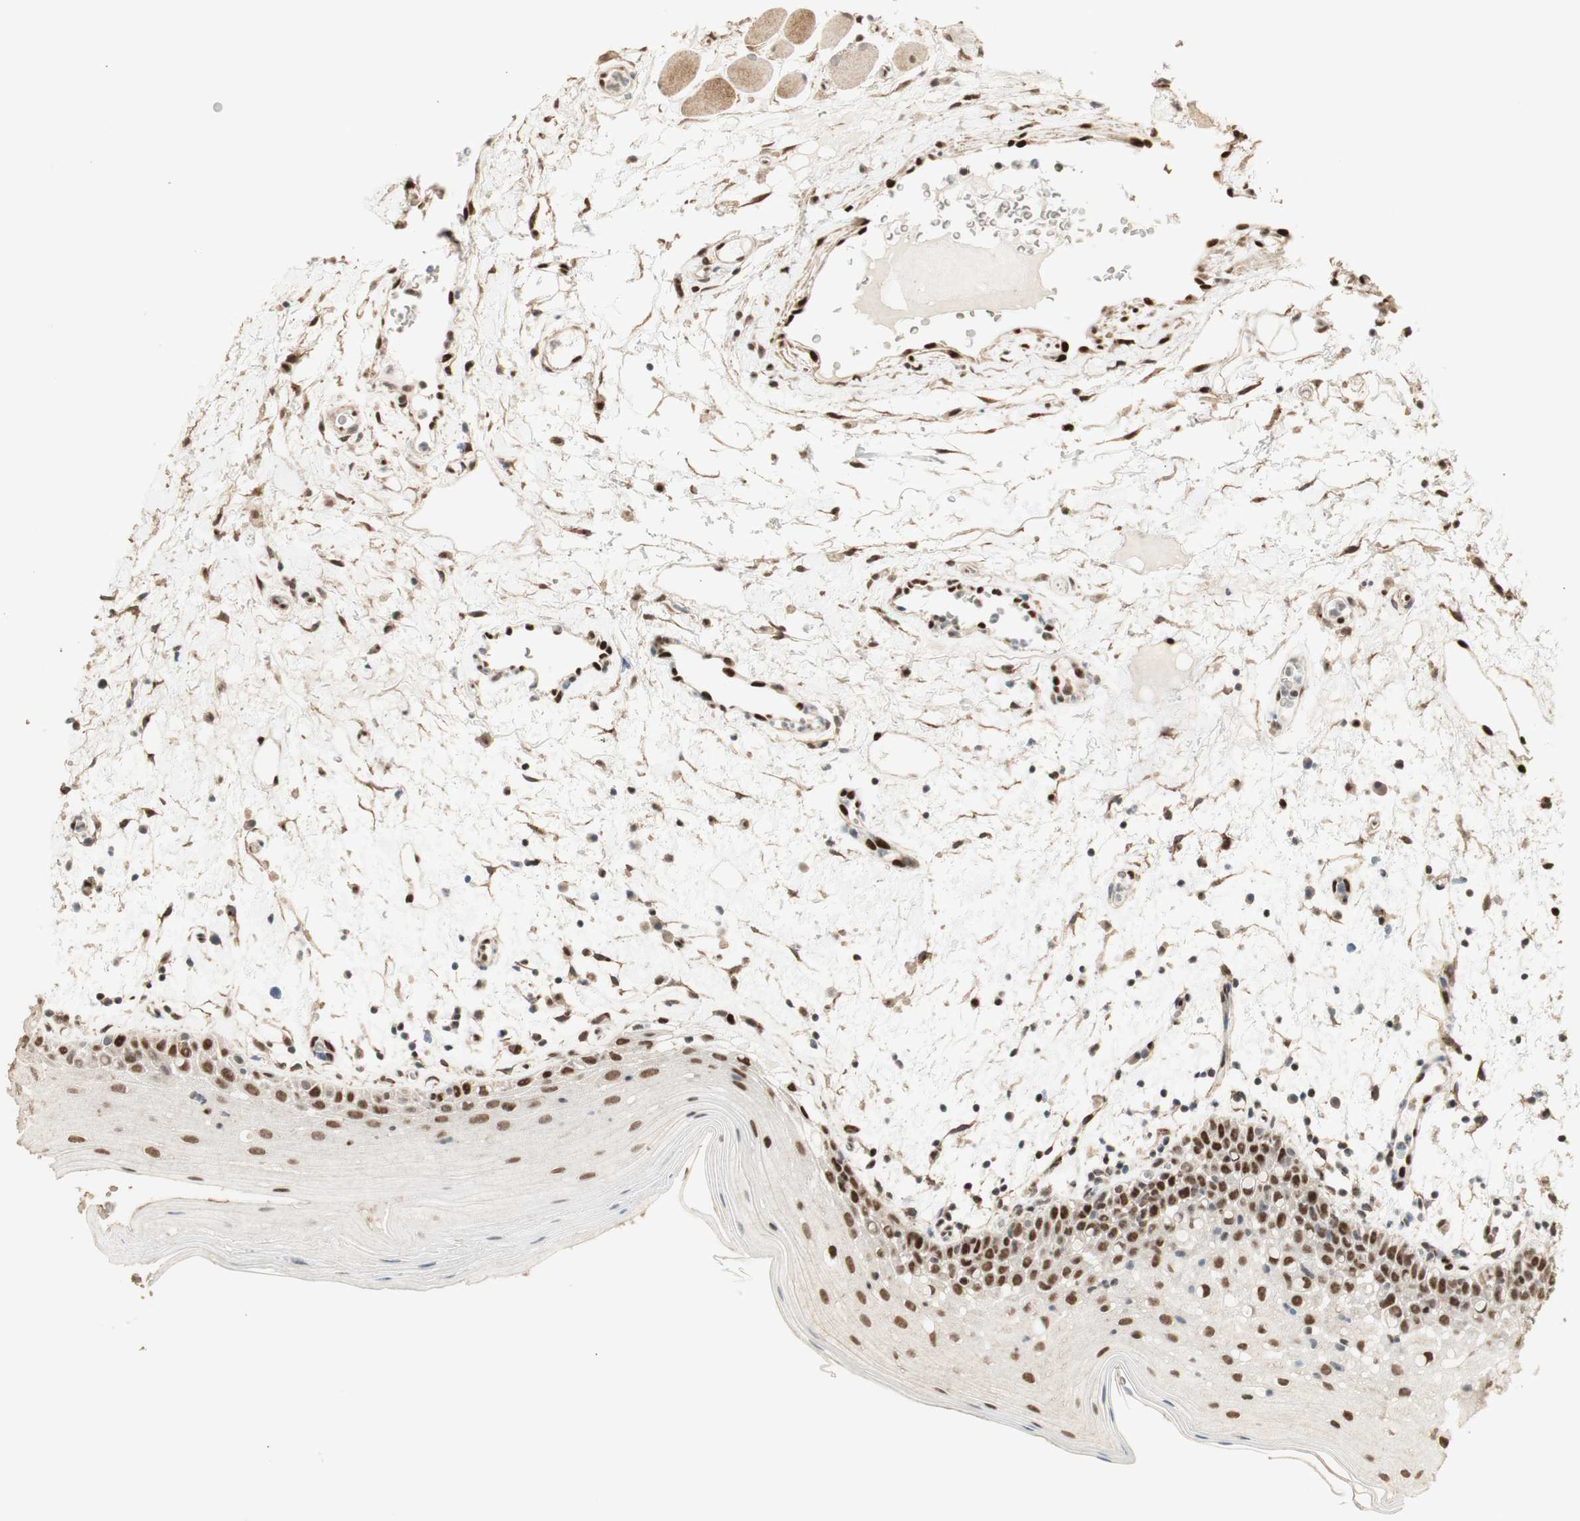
{"staining": {"intensity": "strong", "quantity": "25%-75%", "location": "nuclear"}, "tissue": "oral mucosa", "cell_type": "Squamous epithelial cells", "image_type": "normal", "snomed": [{"axis": "morphology", "description": "Normal tissue, NOS"}, {"axis": "morphology", "description": "Squamous cell carcinoma, NOS"}, {"axis": "topography", "description": "Skeletal muscle"}, {"axis": "topography", "description": "Oral tissue"}], "caption": "The histopathology image exhibits immunohistochemical staining of unremarkable oral mucosa. There is strong nuclear expression is appreciated in about 25%-75% of squamous epithelial cells.", "gene": "FOXP1", "patient": {"sex": "male", "age": 71}}